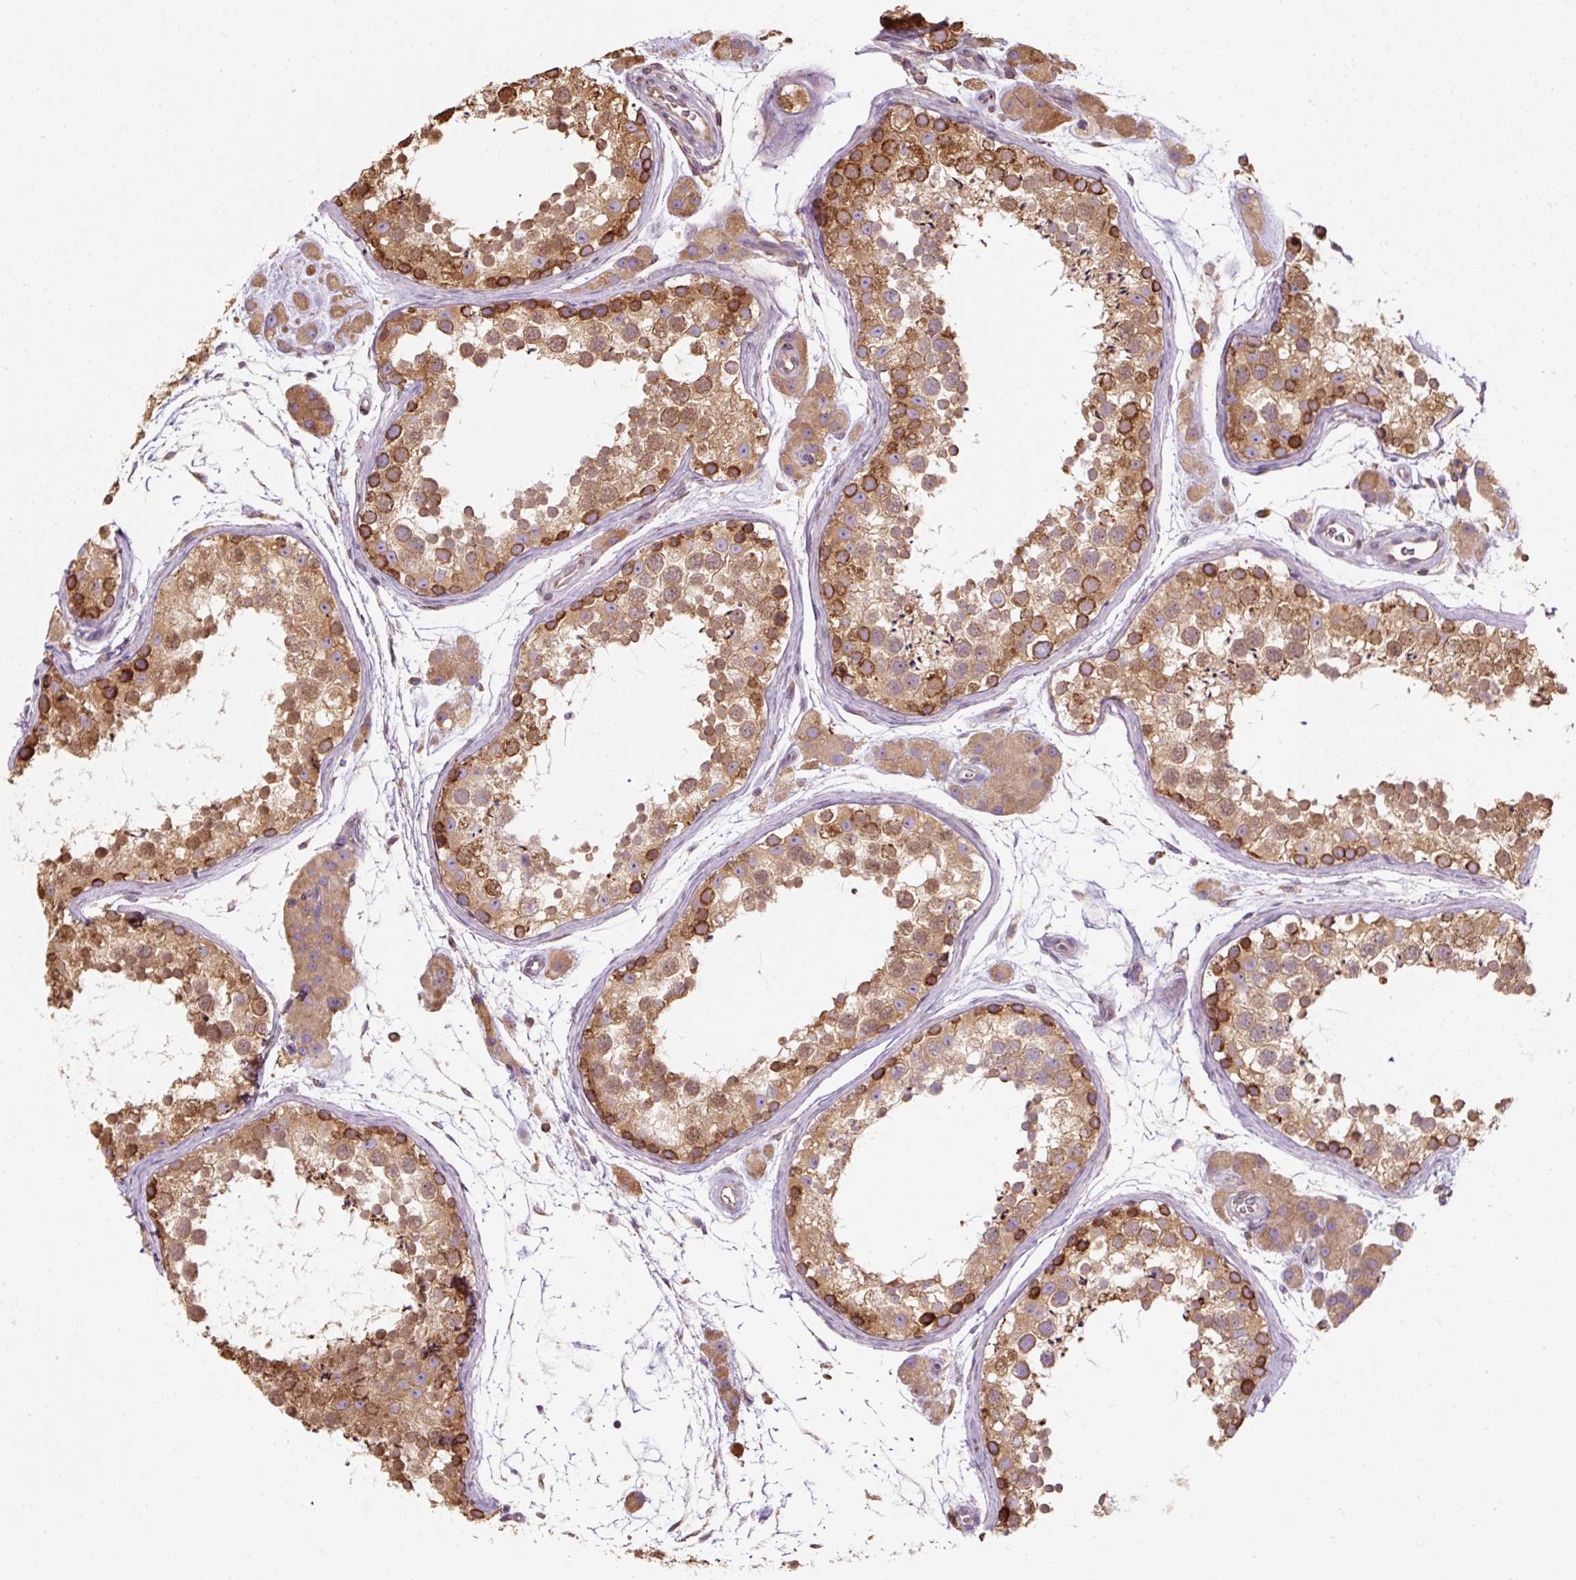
{"staining": {"intensity": "moderate", "quantity": ">75%", "location": "cytoplasmic/membranous"}, "tissue": "testis", "cell_type": "Cells in seminiferous ducts", "image_type": "normal", "snomed": [{"axis": "morphology", "description": "Normal tissue, NOS"}, {"axis": "topography", "description": "Testis"}], "caption": "Protein analysis of normal testis reveals moderate cytoplasmic/membranous positivity in about >75% of cells in seminiferous ducts. Ihc stains the protein of interest in brown and the nuclei are stained blue.", "gene": "PRKCSH", "patient": {"sex": "male", "age": 41}}